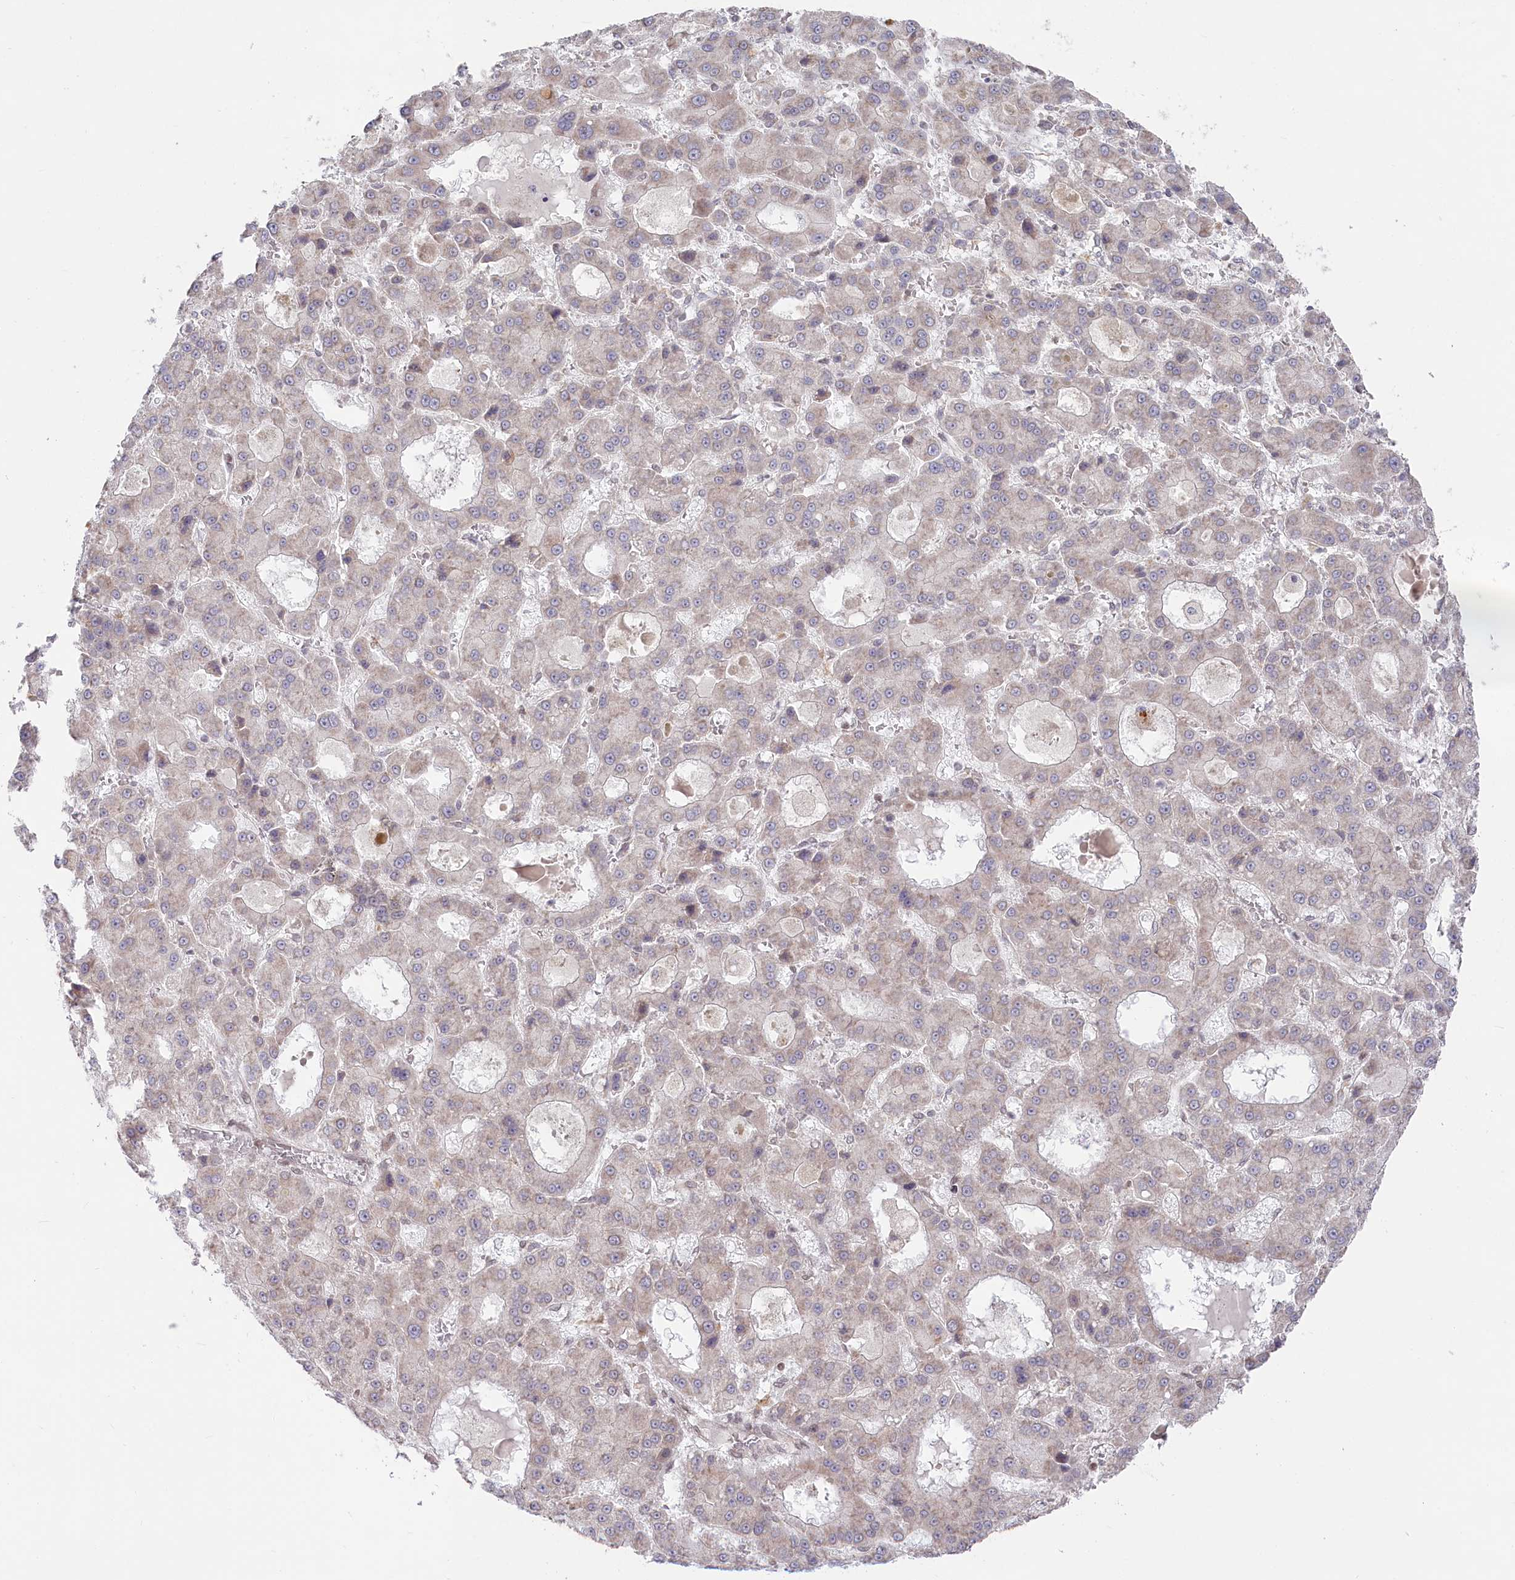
{"staining": {"intensity": "negative", "quantity": "none", "location": "none"}, "tissue": "liver cancer", "cell_type": "Tumor cells", "image_type": "cancer", "snomed": [{"axis": "morphology", "description": "Carcinoma, Hepatocellular, NOS"}, {"axis": "topography", "description": "Liver"}], "caption": "This micrograph is of liver hepatocellular carcinoma stained with IHC to label a protein in brown with the nuclei are counter-stained blue. There is no positivity in tumor cells.", "gene": "CGGBP1", "patient": {"sex": "male", "age": 70}}